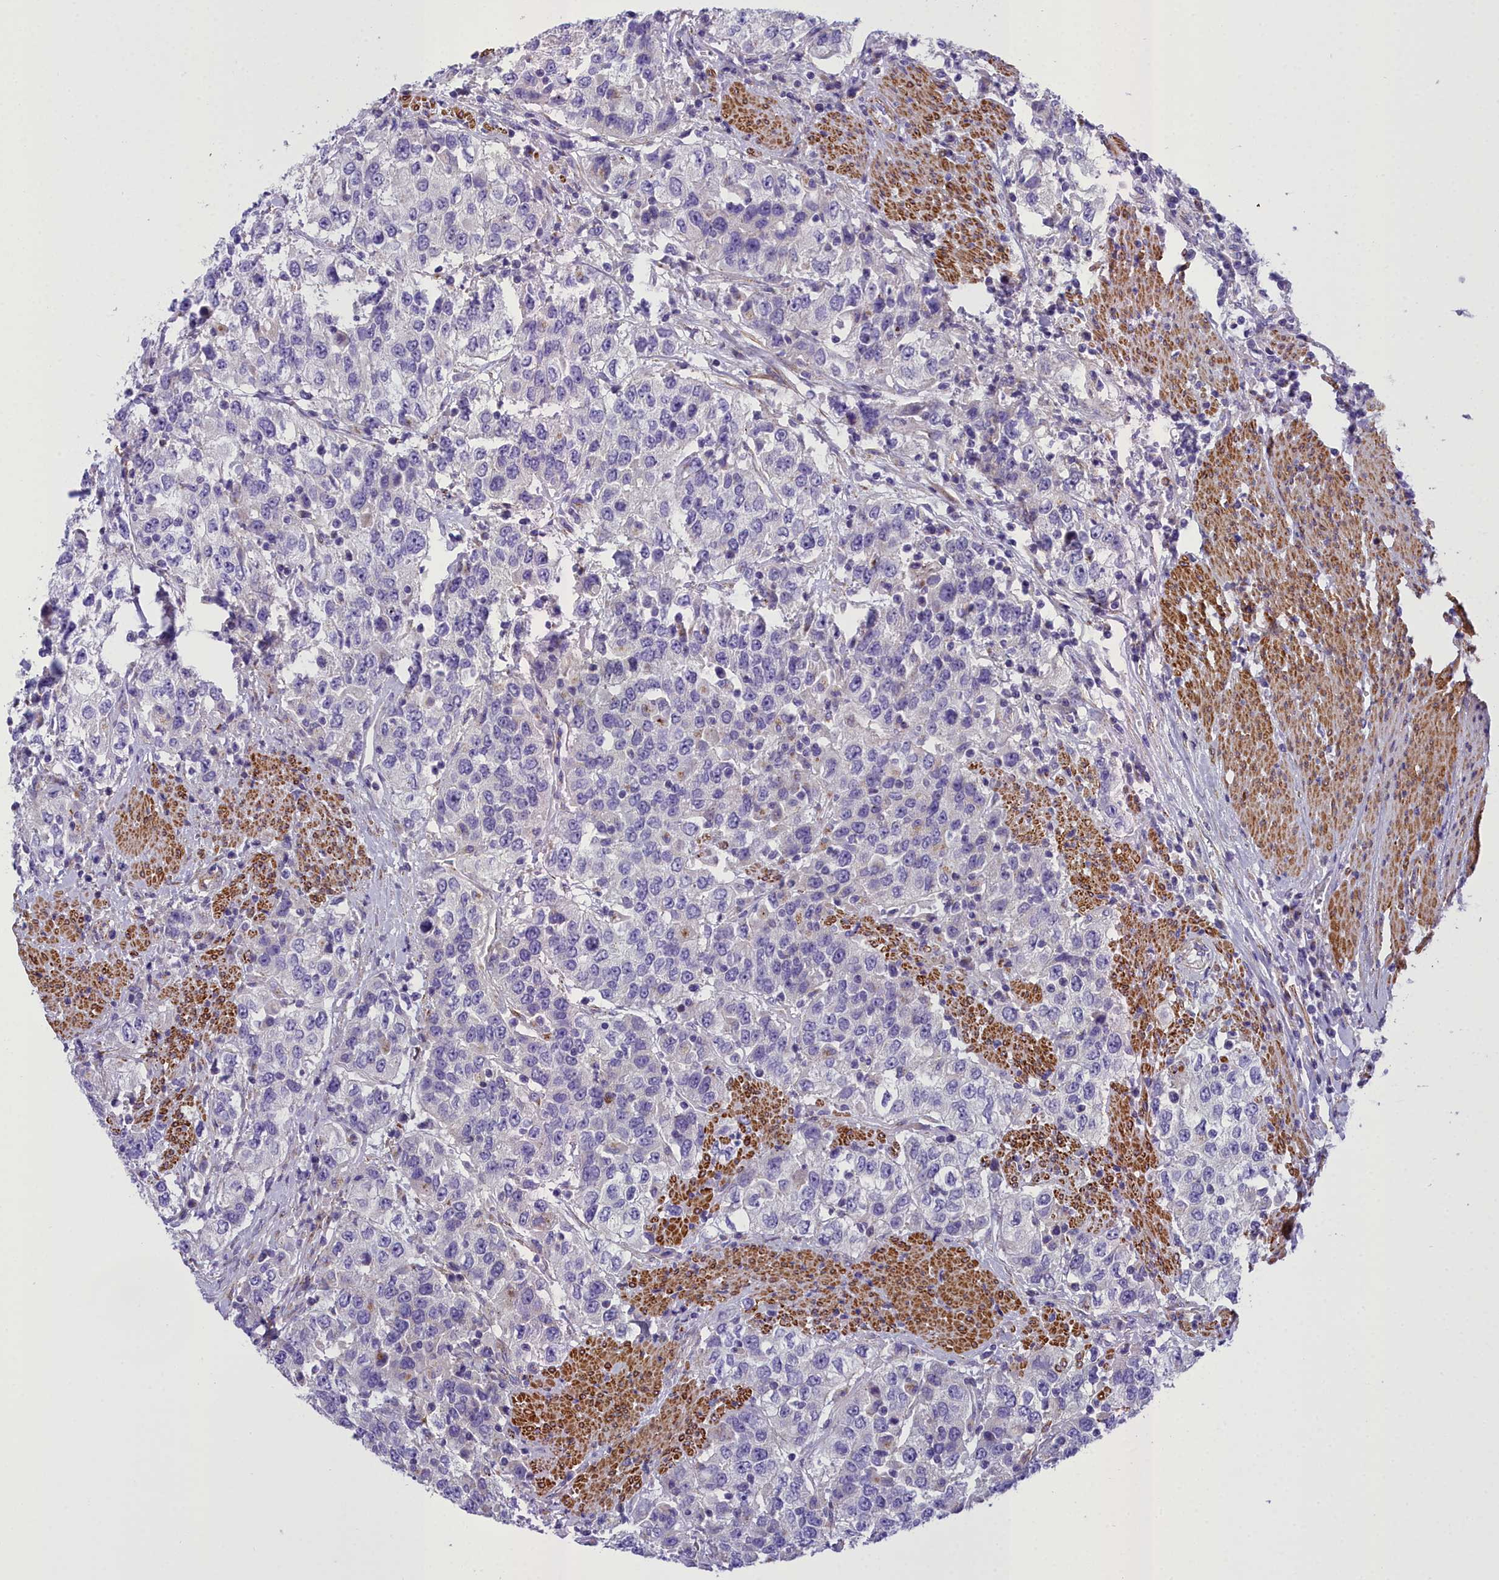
{"staining": {"intensity": "negative", "quantity": "none", "location": "none"}, "tissue": "urothelial cancer", "cell_type": "Tumor cells", "image_type": "cancer", "snomed": [{"axis": "morphology", "description": "Urothelial carcinoma, High grade"}, {"axis": "topography", "description": "Urinary bladder"}], "caption": "The image exhibits no staining of tumor cells in urothelial carcinoma (high-grade).", "gene": "GFRA1", "patient": {"sex": "female", "age": 80}}